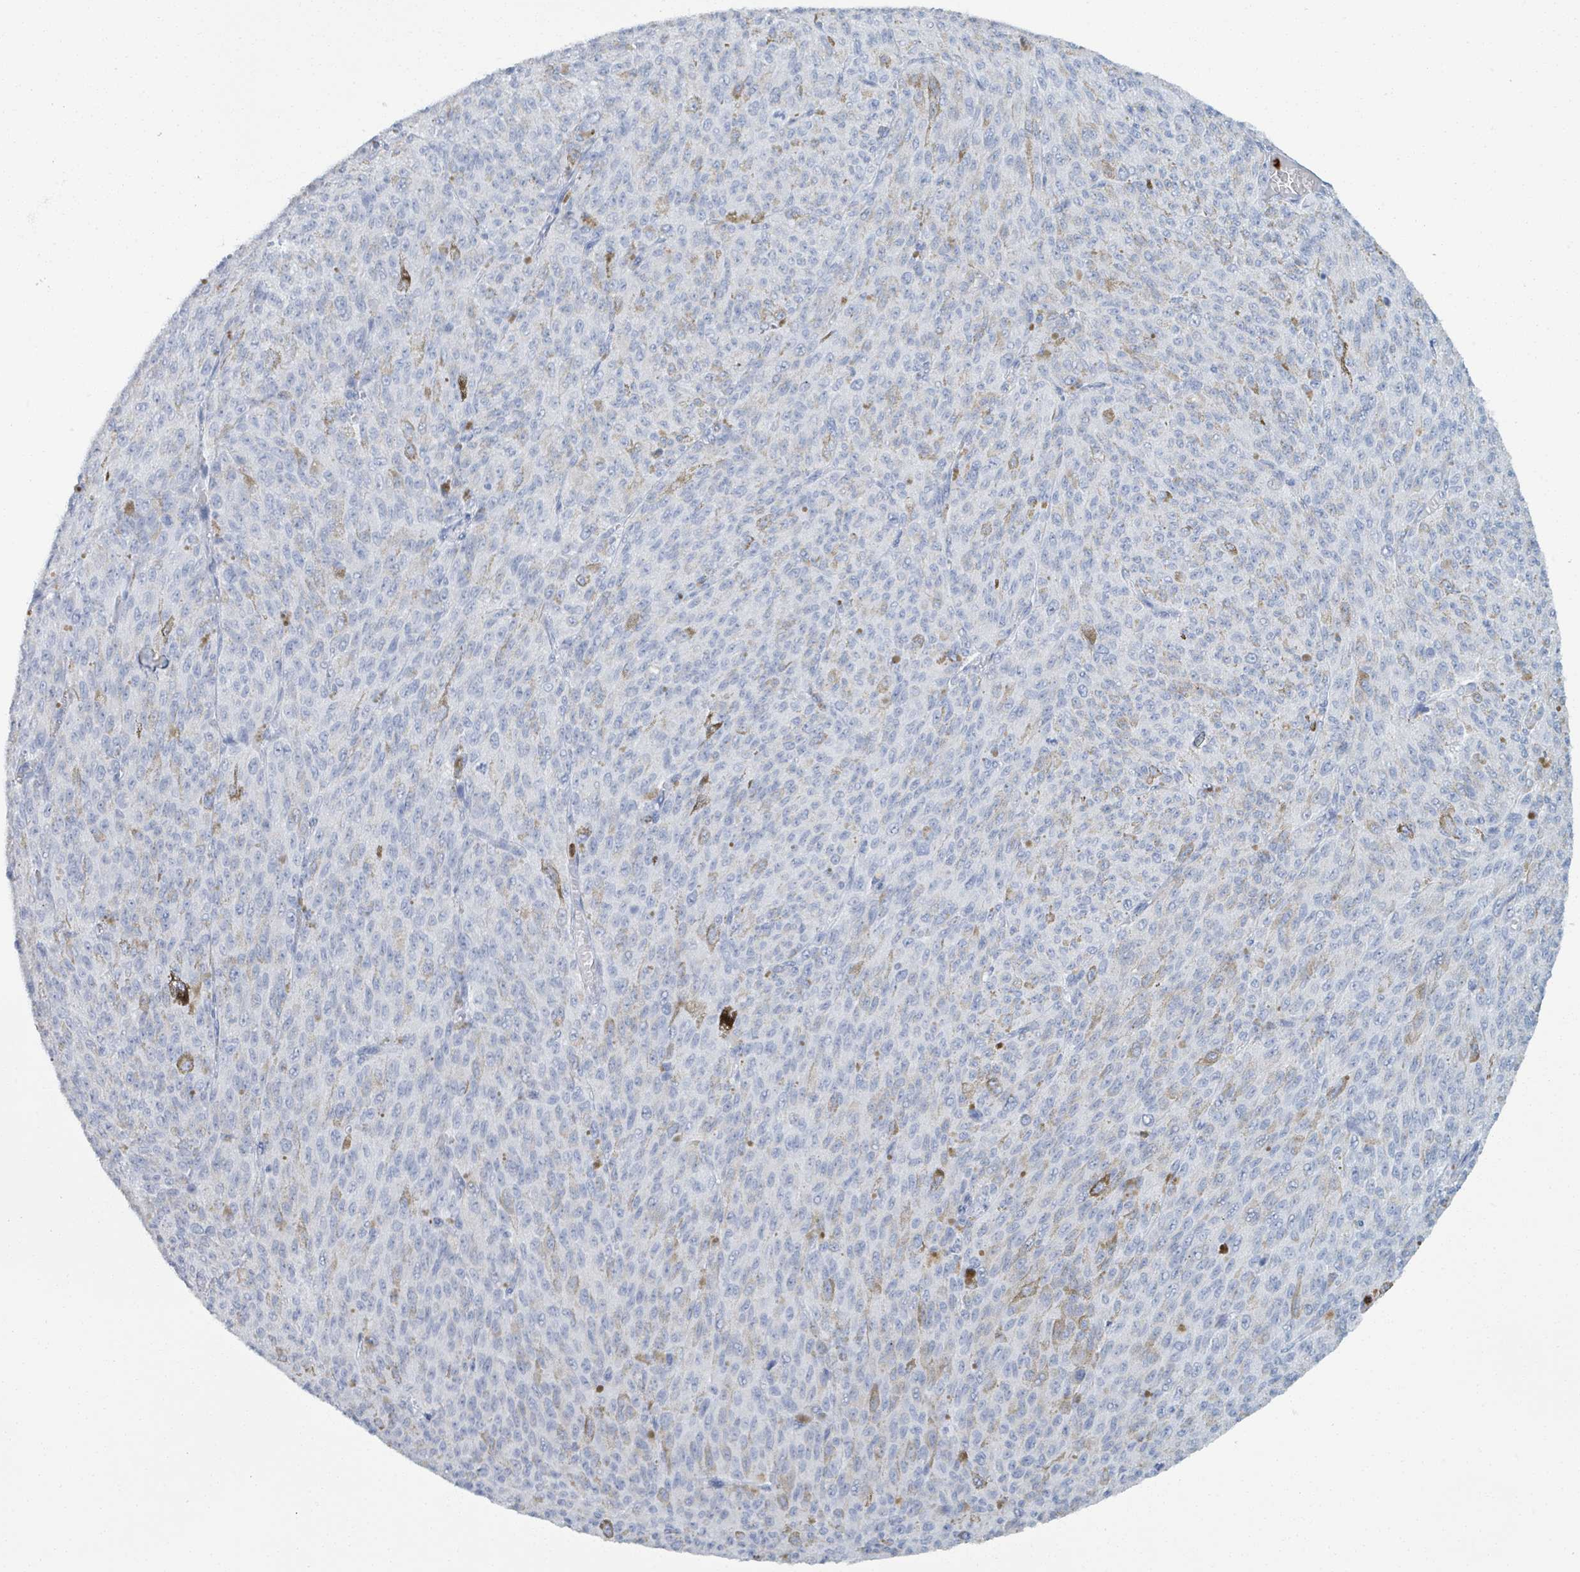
{"staining": {"intensity": "negative", "quantity": "none", "location": "none"}, "tissue": "melanoma", "cell_type": "Tumor cells", "image_type": "cancer", "snomed": [{"axis": "morphology", "description": "Malignant melanoma, NOS"}, {"axis": "topography", "description": "Skin"}], "caption": "Immunohistochemistry (IHC) of malignant melanoma shows no expression in tumor cells. The staining was performed using DAB (3,3'-diaminobenzidine) to visualize the protein expression in brown, while the nuclei were stained in blue with hematoxylin (Magnification: 20x).", "gene": "DEFA4", "patient": {"sex": "female", "age": 52}}